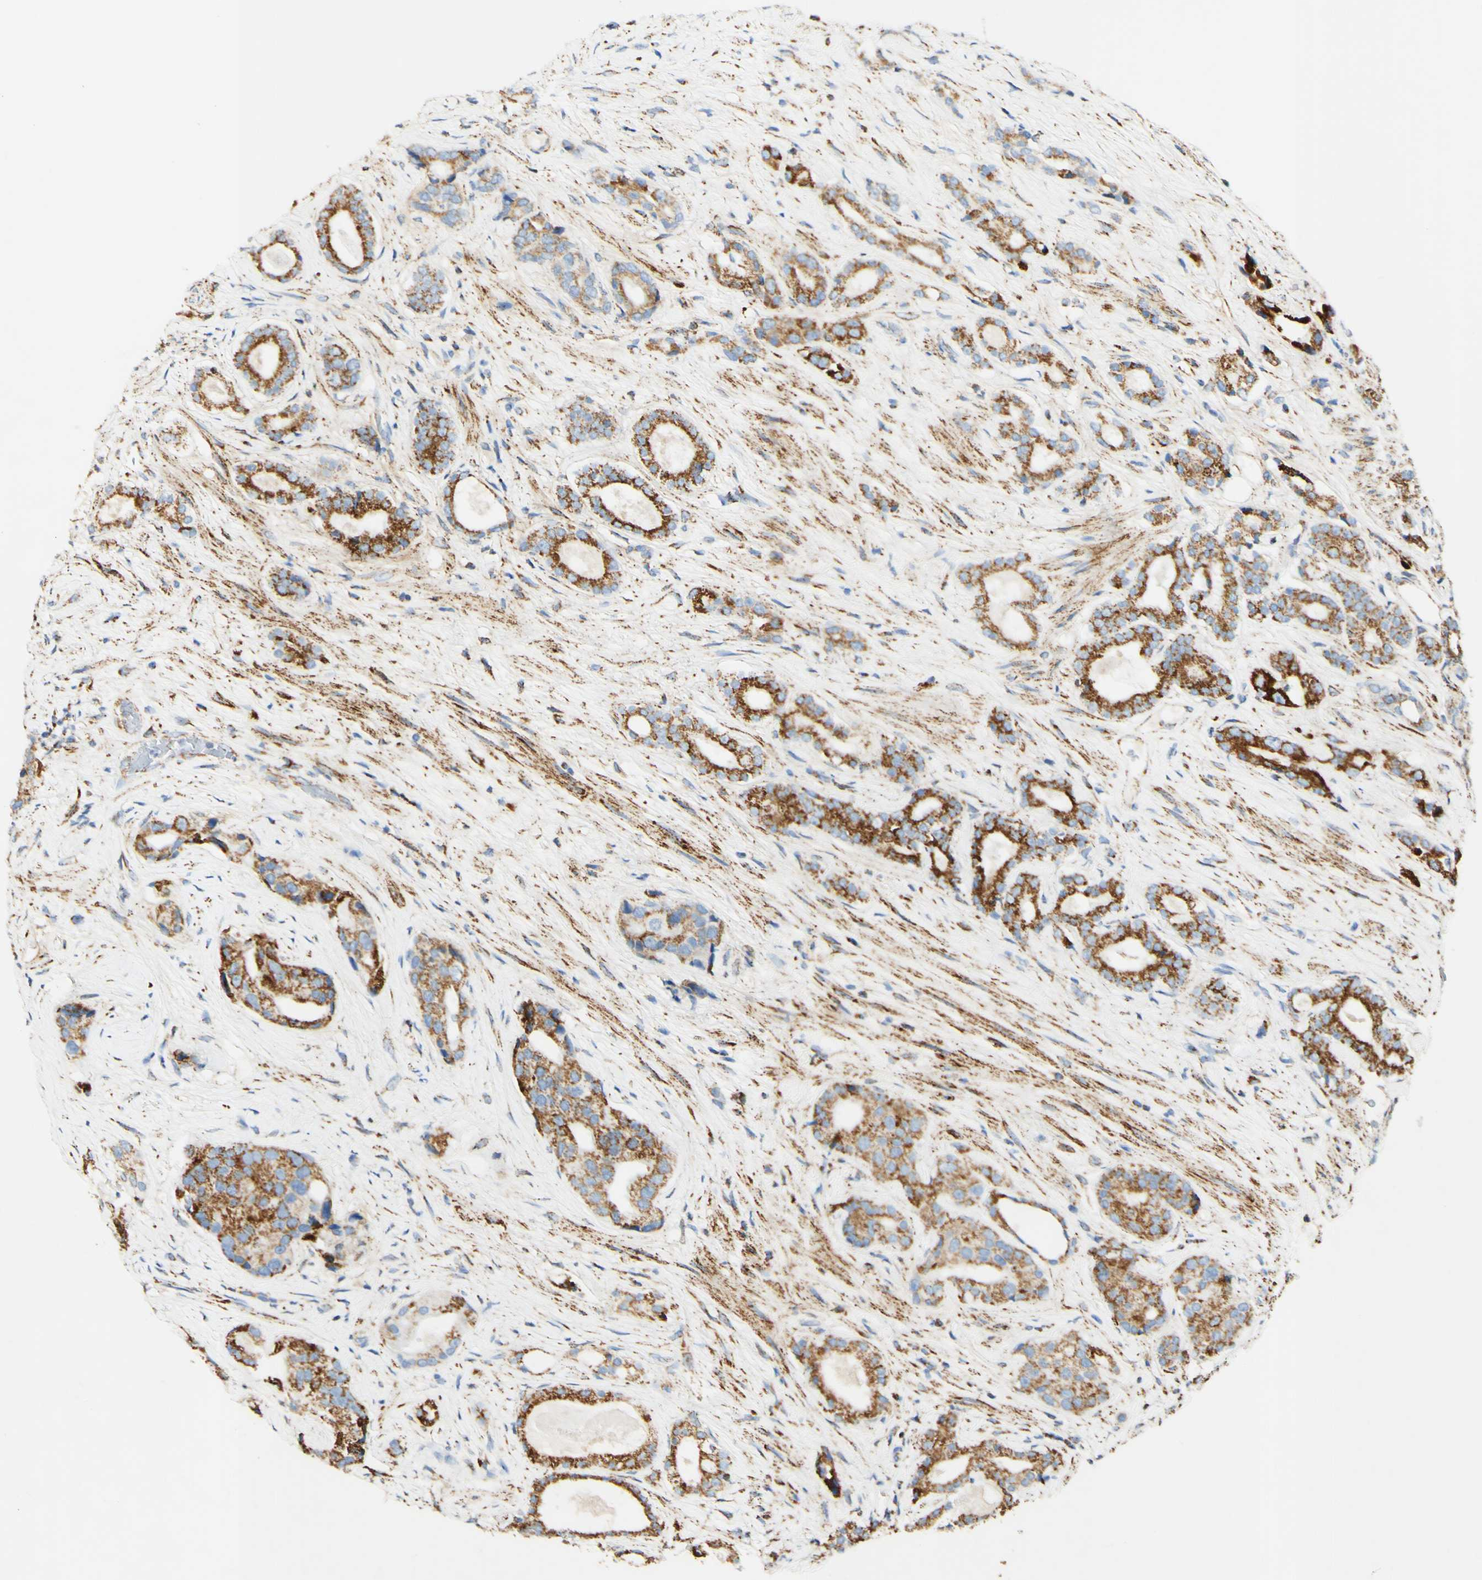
{"staining": {"intensity": "strong", "quantity": ">75%", "location": "cytoplasmic/membranous"}, "tissue": "prostate cancer", "cell_type": "Tumor cells", "image_type": "cancer", "snomed": [{"axis": "morphology", "description": "Adenocarcinoma, High grade"}, {"axis": "topography", "description": "Prostate"}], "caption": "Immunohistochemical staining of adenocarcinoma (high-grade) (prostate) demonstrates high levels of strong cytoplasmic/membranous staining in about >75% of tumor cells. The staining was performed using DAB (3,3'-diaminobenzidine) to visualize the protein expression in brown, while the nuclei were stained in blue with hematoxylin (Magnification: 20x).", "gene": "OXCT1", "patient": {"sex": "male", "age": 71}}